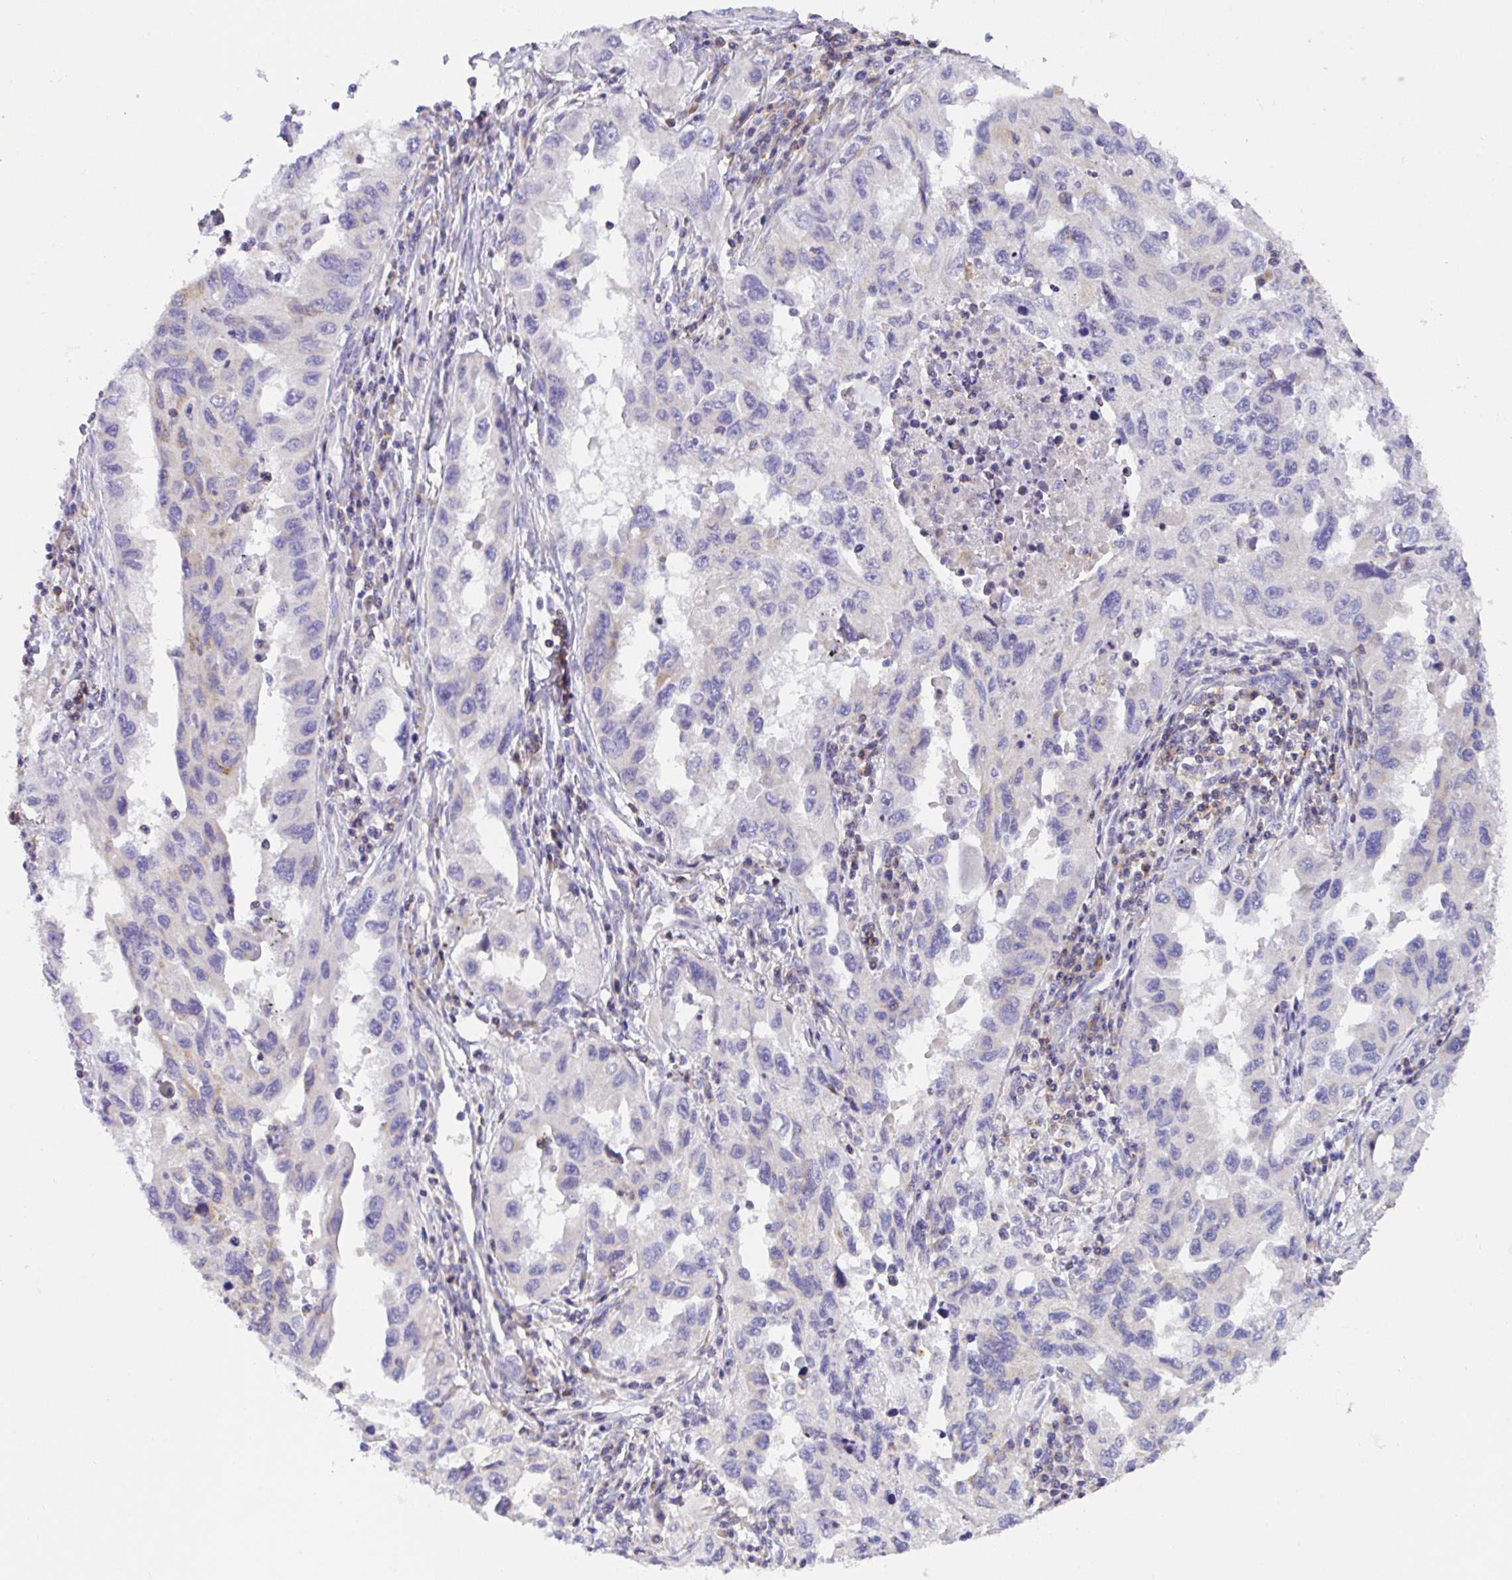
{"staining": {"intensity": "negative", "quantity": "none", "location": "none"}, "tissue": "lung cancer", "cell_type": "Tumor cells", "image_type": "cancer", "snomed": [{"axis": "morphology", "description": "Adenocarcinoma, NOS"}, {"axis": "topography", "description": "Lung"}], "caption": "An immunohistochemistry photomicrograph of lung cancer is shown. There is no staining in tumor cells of lung cancer.", "gene": "MIA3", "patient": {"sex": "female", "age": 73}}